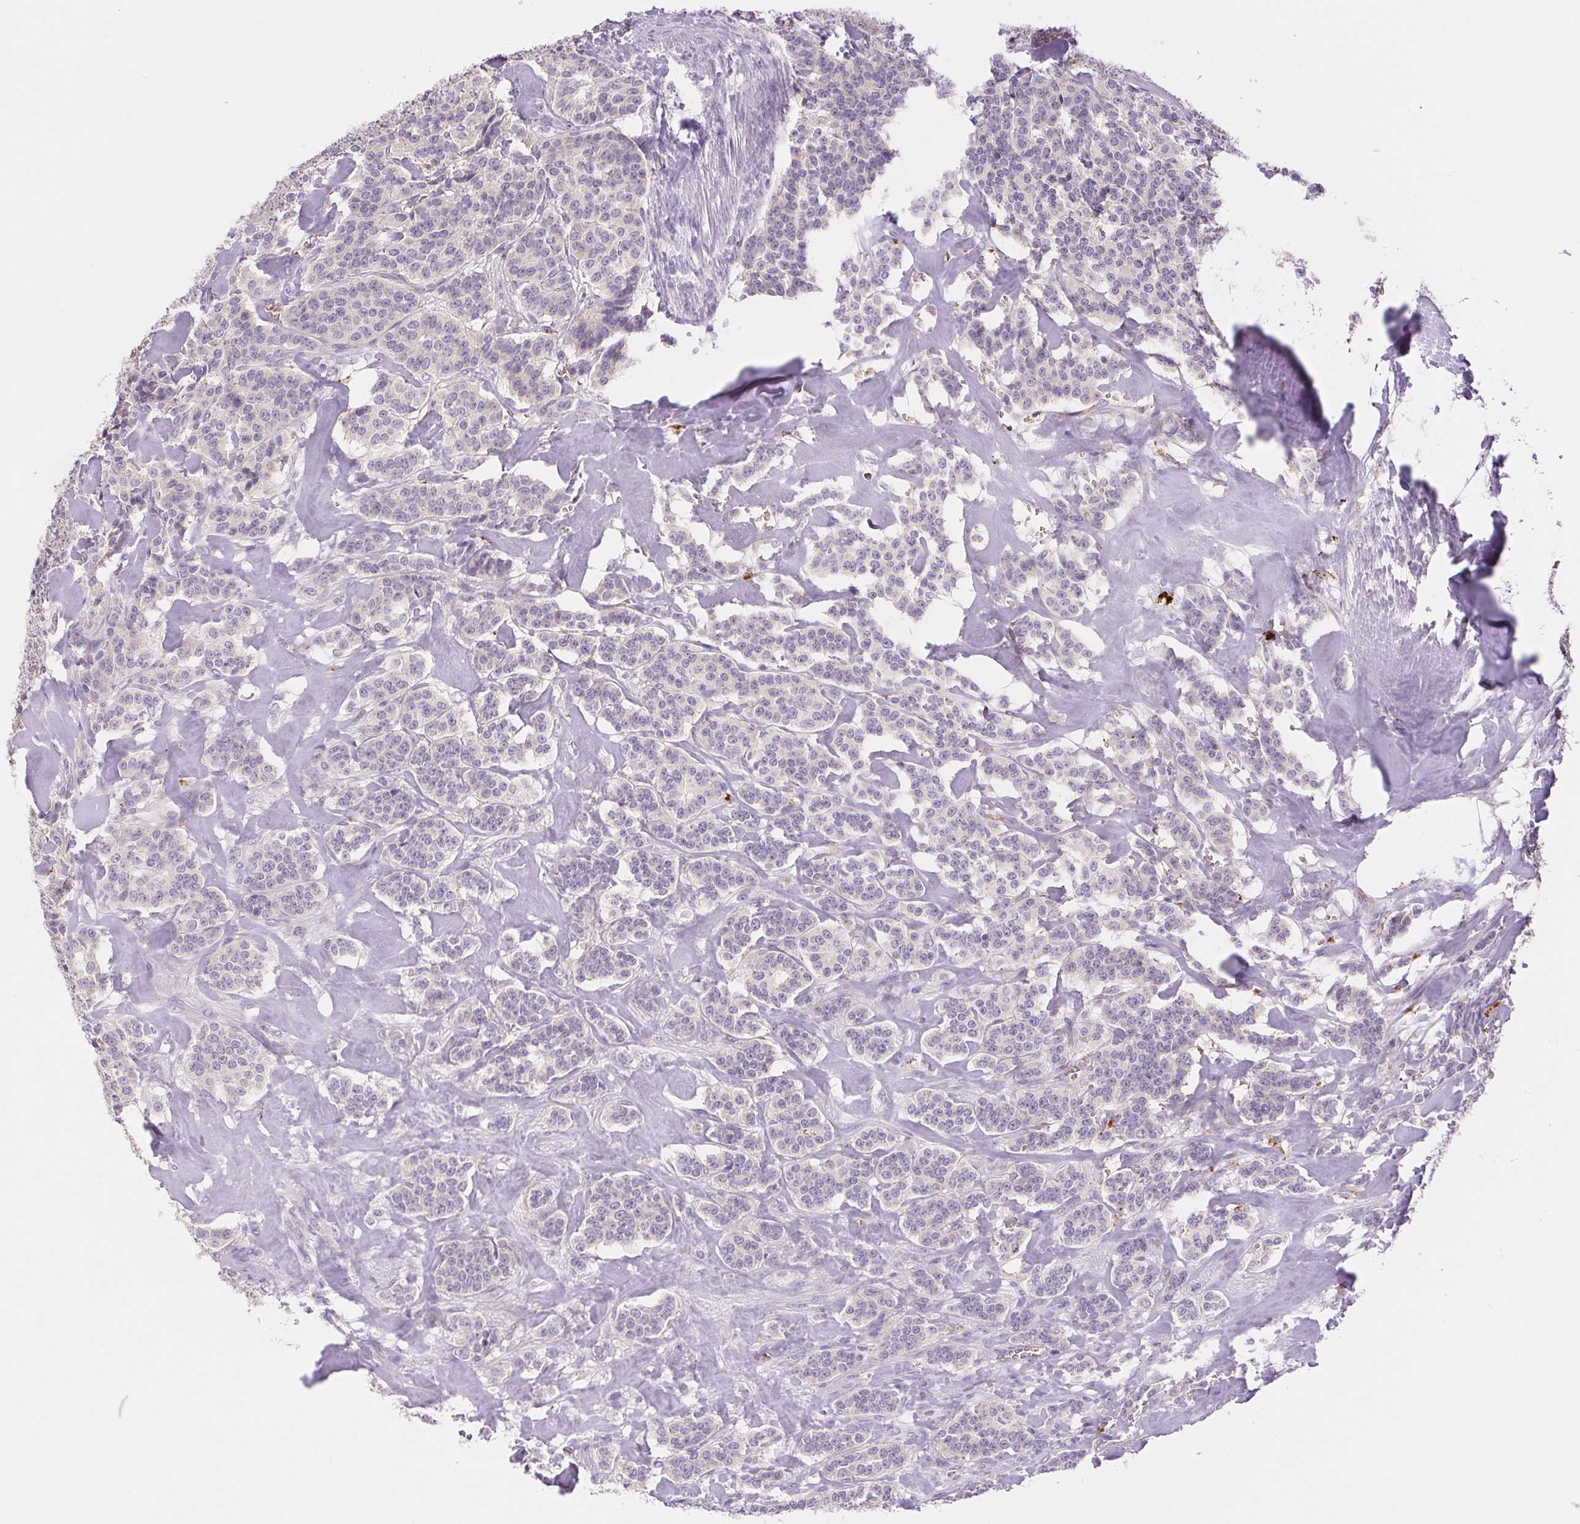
{"staining": {"intensity": "negative", "quantity": "none", "location": "none"}, "tissue": "carcinoid", "cell_type": "Tumor cells", "image_type": "cancer", "snomed": [{"axis": "morphology", "description": "Normal tissue, NOS"}, {"axis": "morphology", "description": "Carcinoid, malignant, NOS"}, {"axis": "topography", "description": "Lung"}], "caption": "A photomicrograph of human carcinoid is negative for staining in tumor cells. (DAB immunohistochemistry visualized using brightfield microscopy, high magnification).", "gene": "IGFL3", "patient": {"sex": "female", "age": 46}}